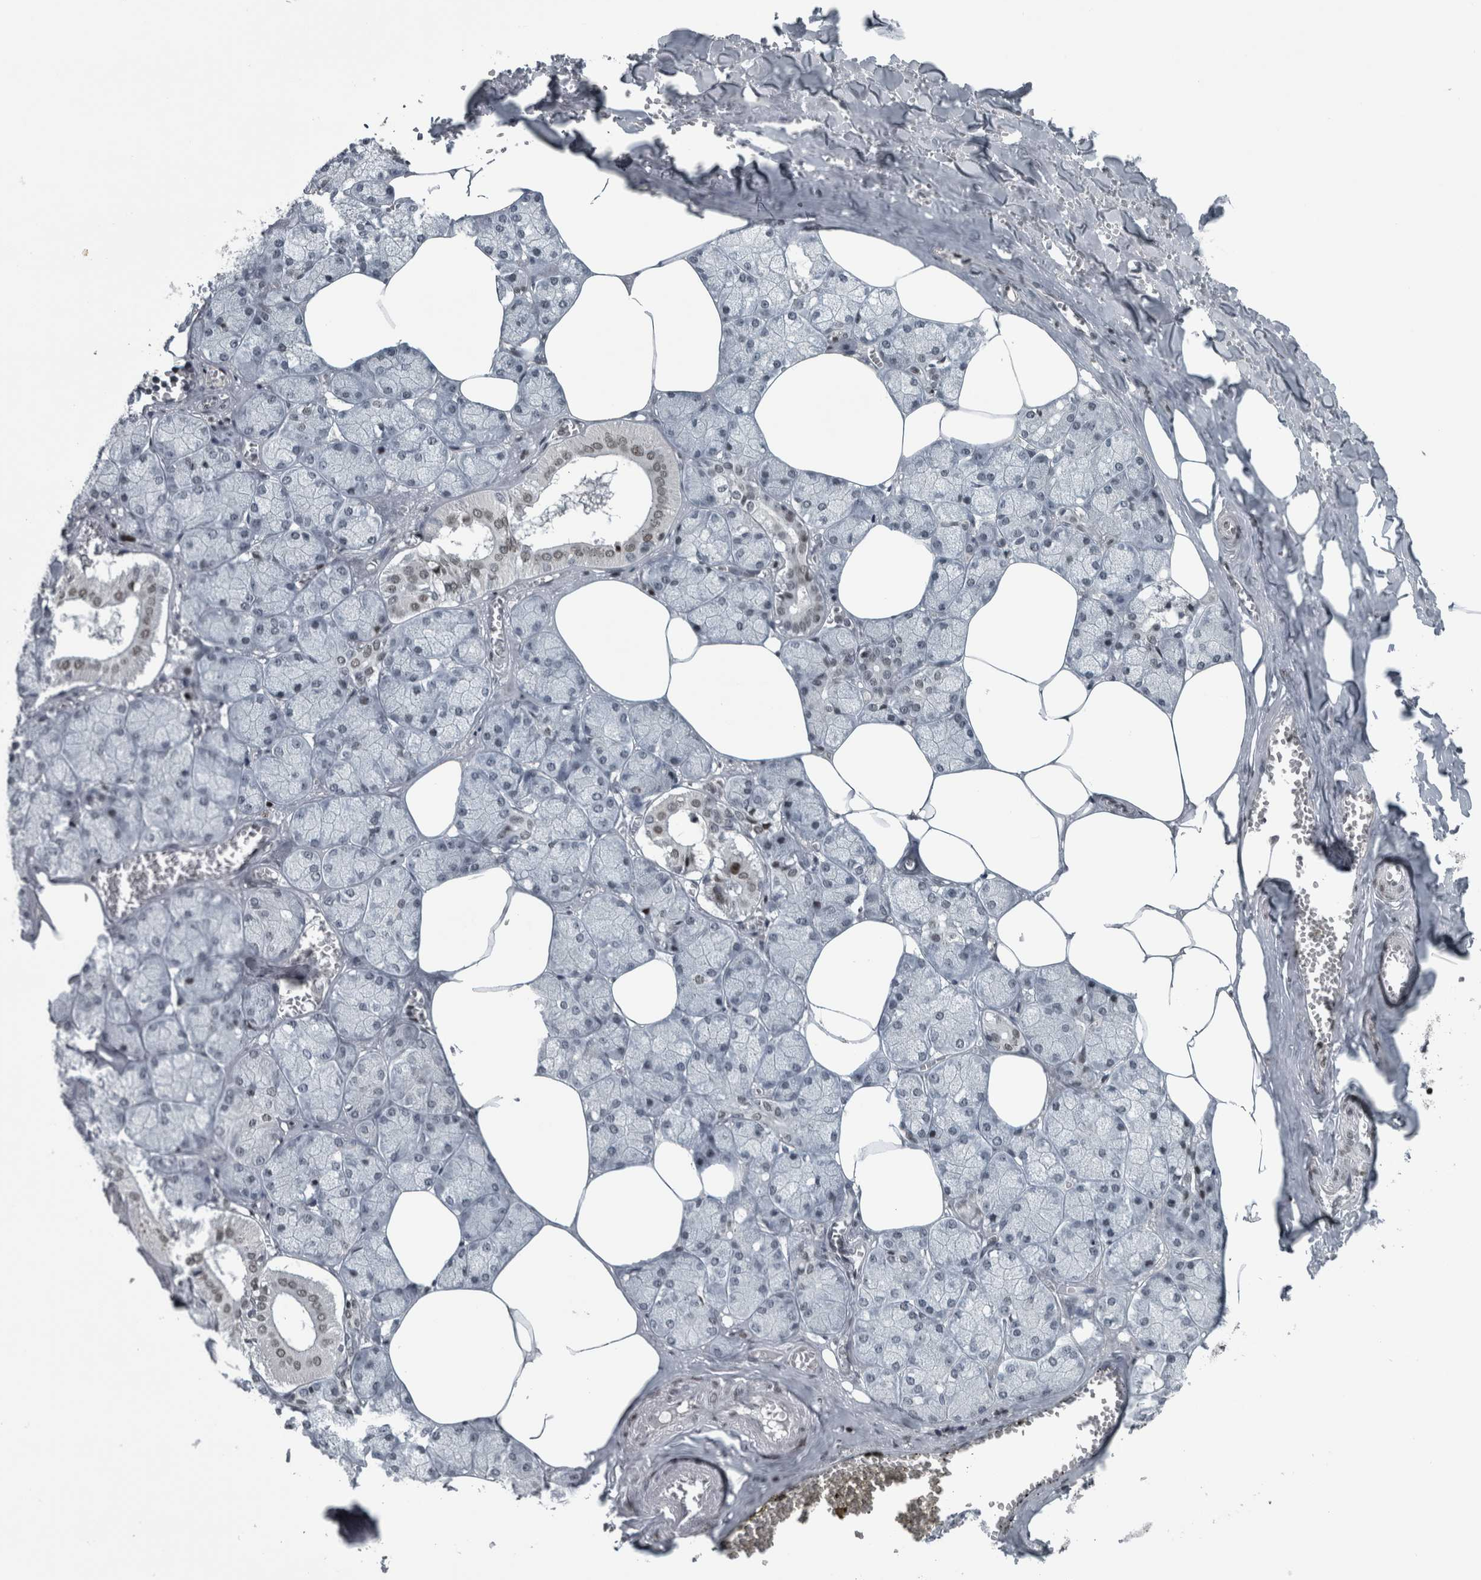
{"staining": {"intensity": "moderate", "quantity": "<25%", "location": "nuclear"}, "tissue": "salivary gland", "cell_type": "Glandular cells", "image_type": "normal", "snomed": [{"axis": "morphology", "description": "Normal tissue, NOS"}, {"axis": "topography", "description": "Salivary gland"}], "caption": "Moderate nuclear staining for a protein is seen in approximately <25% of glandular cells of unremarkable salivary gland using IHC.", "gene": "UNC50", "patient": {"sex": "male", "age": 62}}